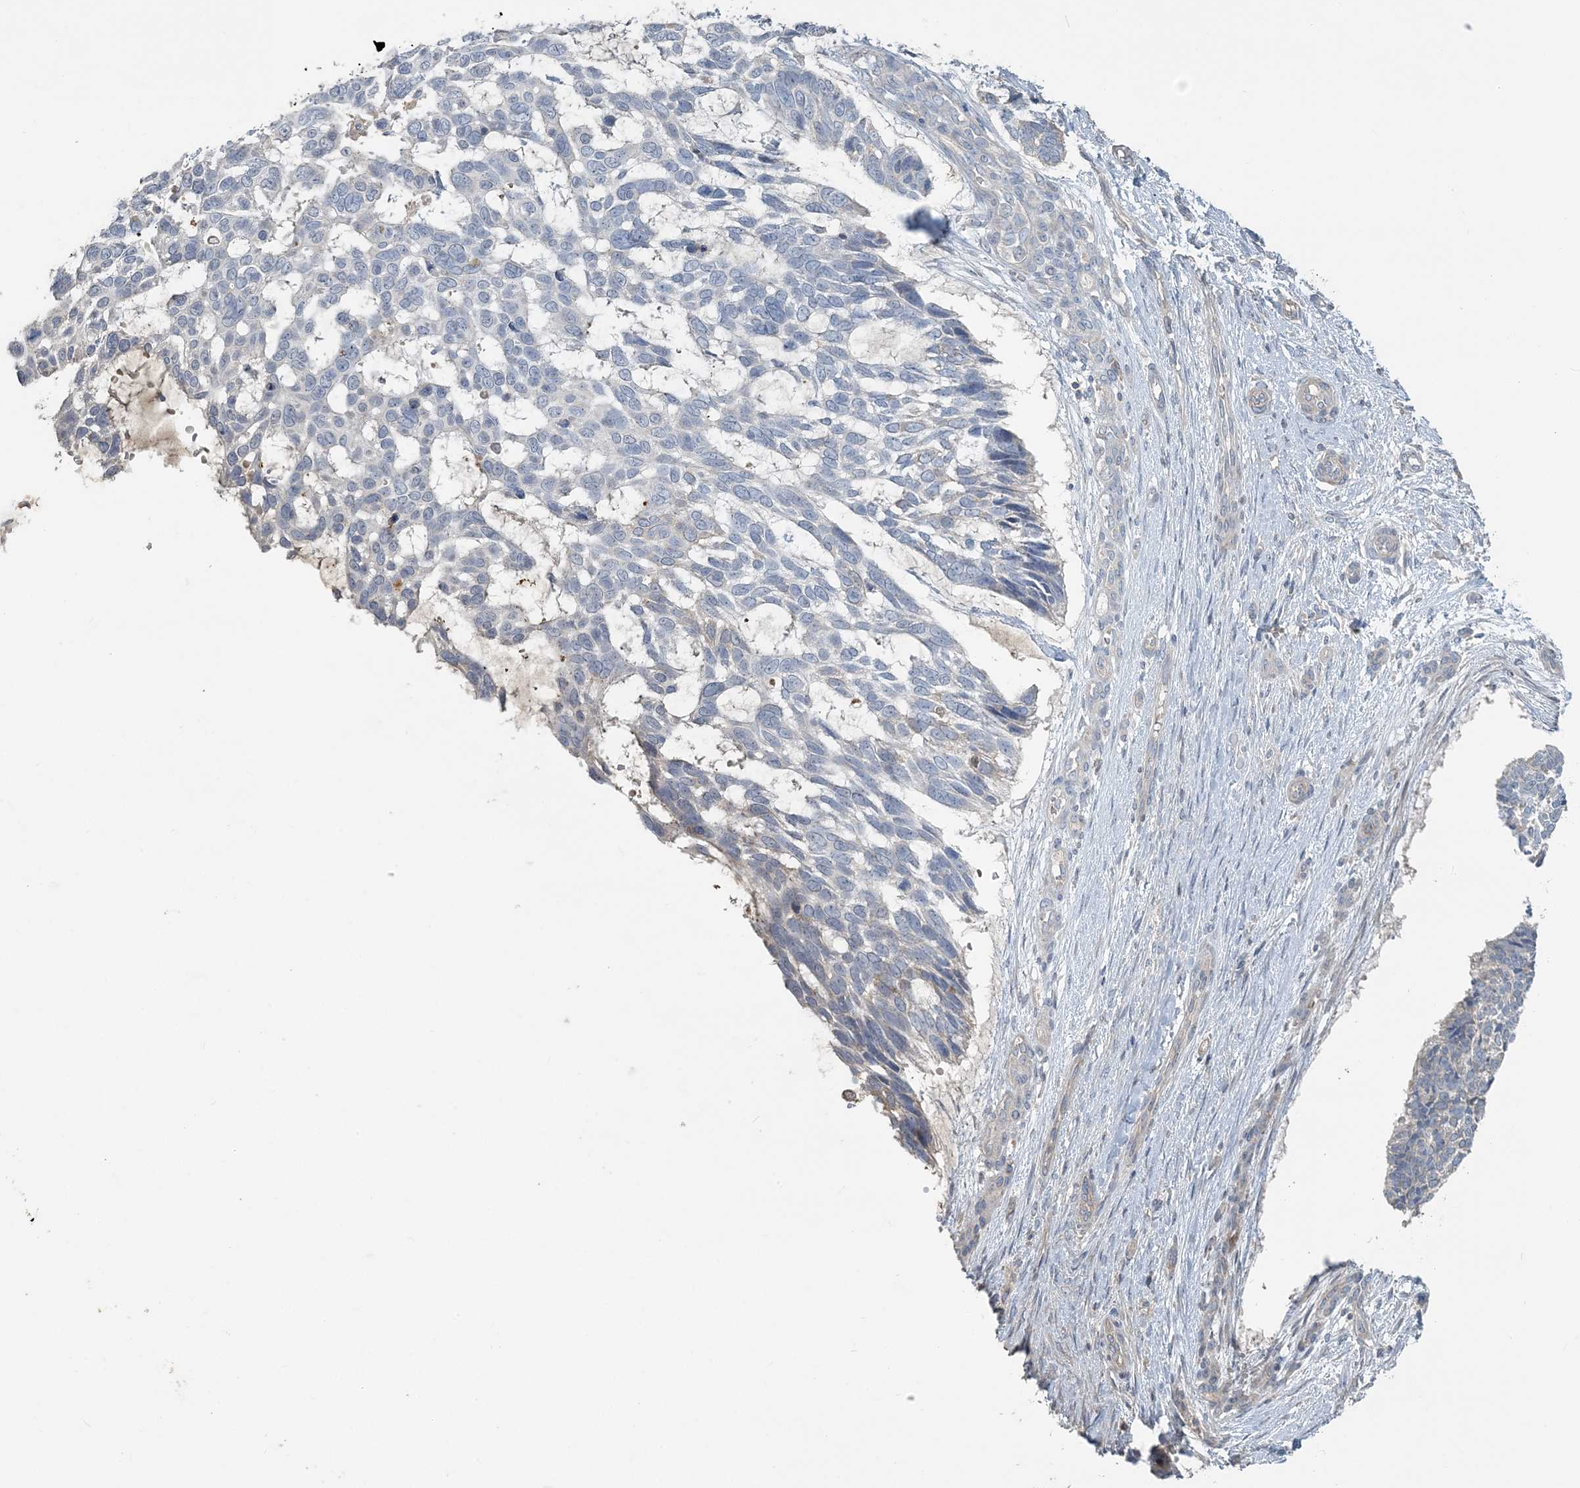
{"staining": {"intensity": "negative", "quantity": "none", "location": "none"}, "tissue": "skin cancer", "cell_type": "Tumor cells", "image_type": "cancer", "snomed": [{"axis": "morphology", "description": "Basal cell carcinoma"}, {"axis": "topography", "description": "Skin"}], "caption": "Human skin cancer stained for a protein using immunohistochemistry shows no staining in tumor cells.", "gene": "SLC4A10", "patient": {"sex": "male", "age": 88}}